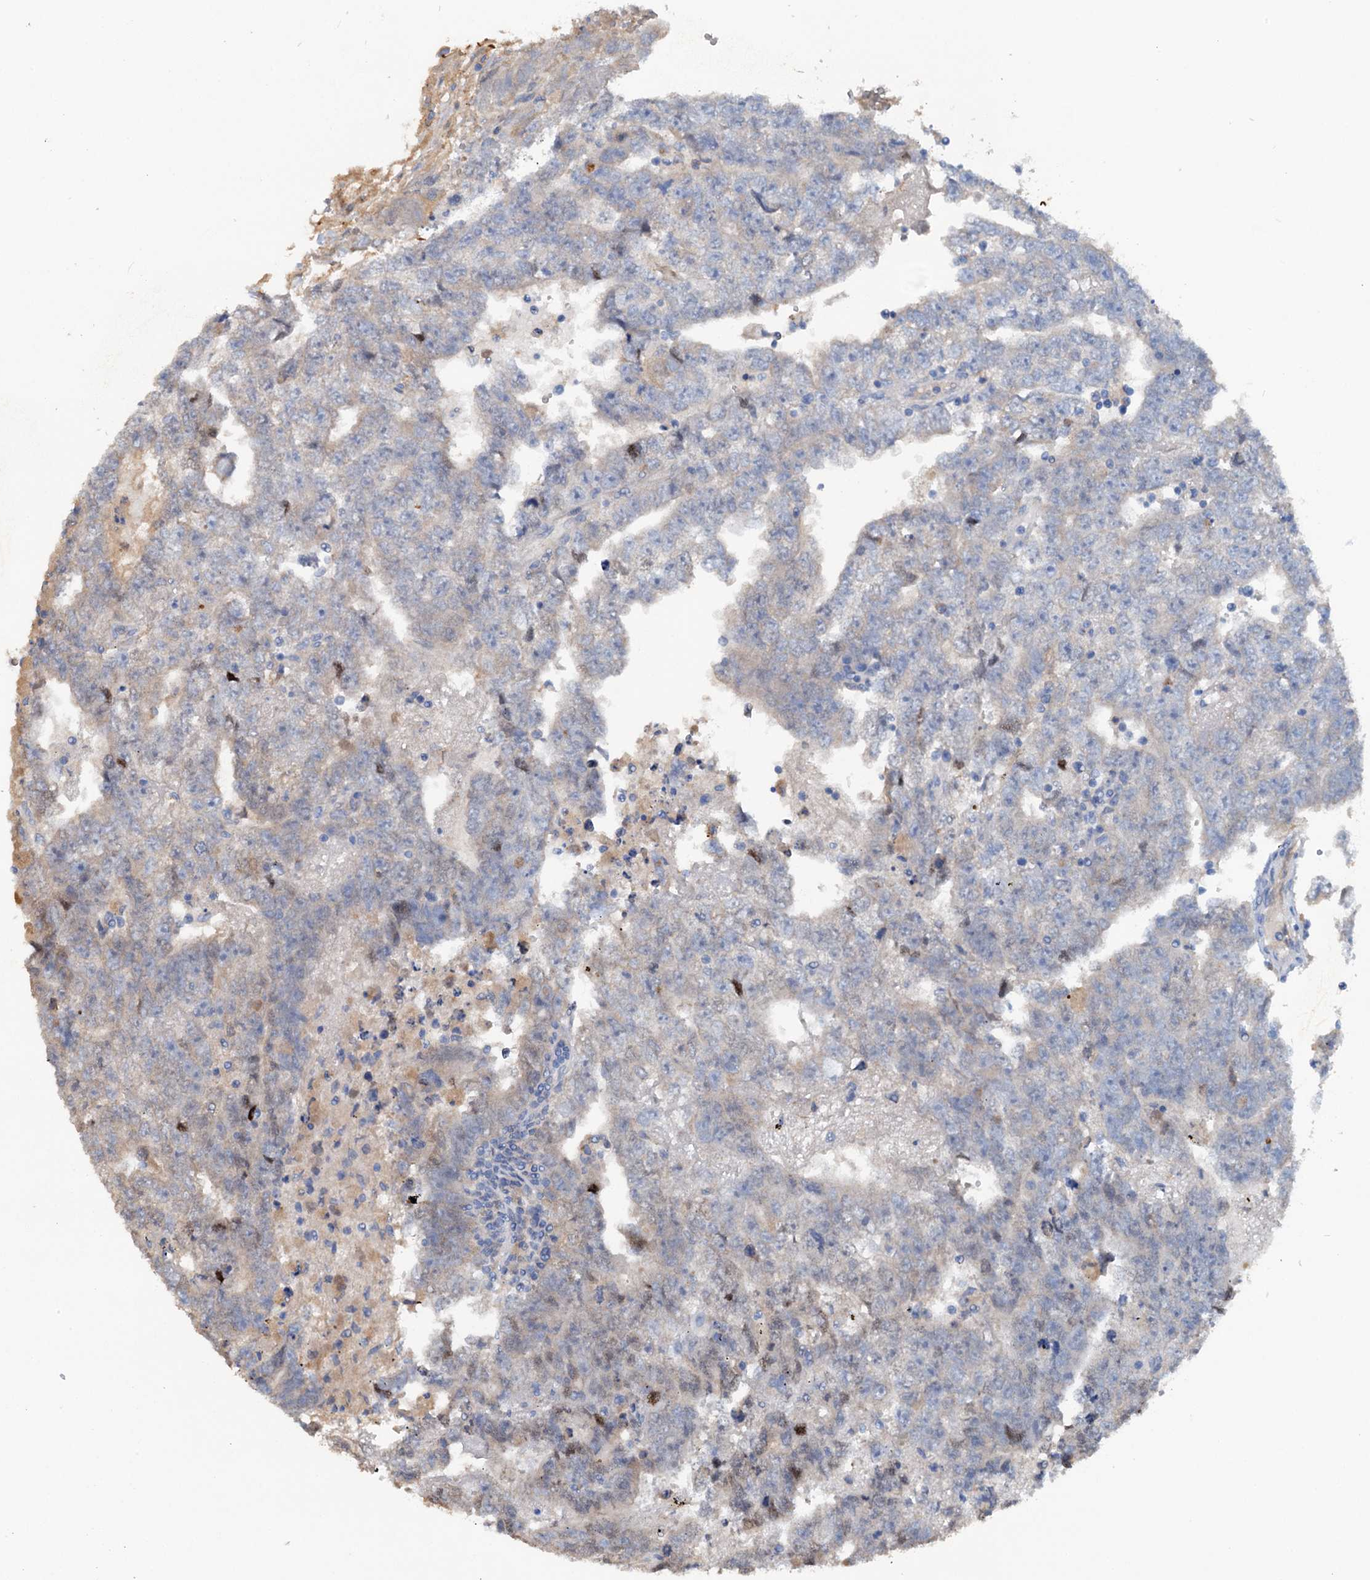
{"staining": {"intensity": "negative", "quantity": "none", "location": "none"}, "tissue": "testis cancer", "cell_type": "Tumor cells", "image_type": "cancer", "snomed": [{"axis": "morphology", "description": "Carcinoma, Embryonal, NOS"}, {"axis": "topography", "description": "Testis"}], "caption": "Embryonal carcinoma (testis) stained for a protein using immunohistochemistry (IHC) displays no staining tumor cells.", "gene": "IL17RD", "patient": {"sex": "male", "age": 25}}